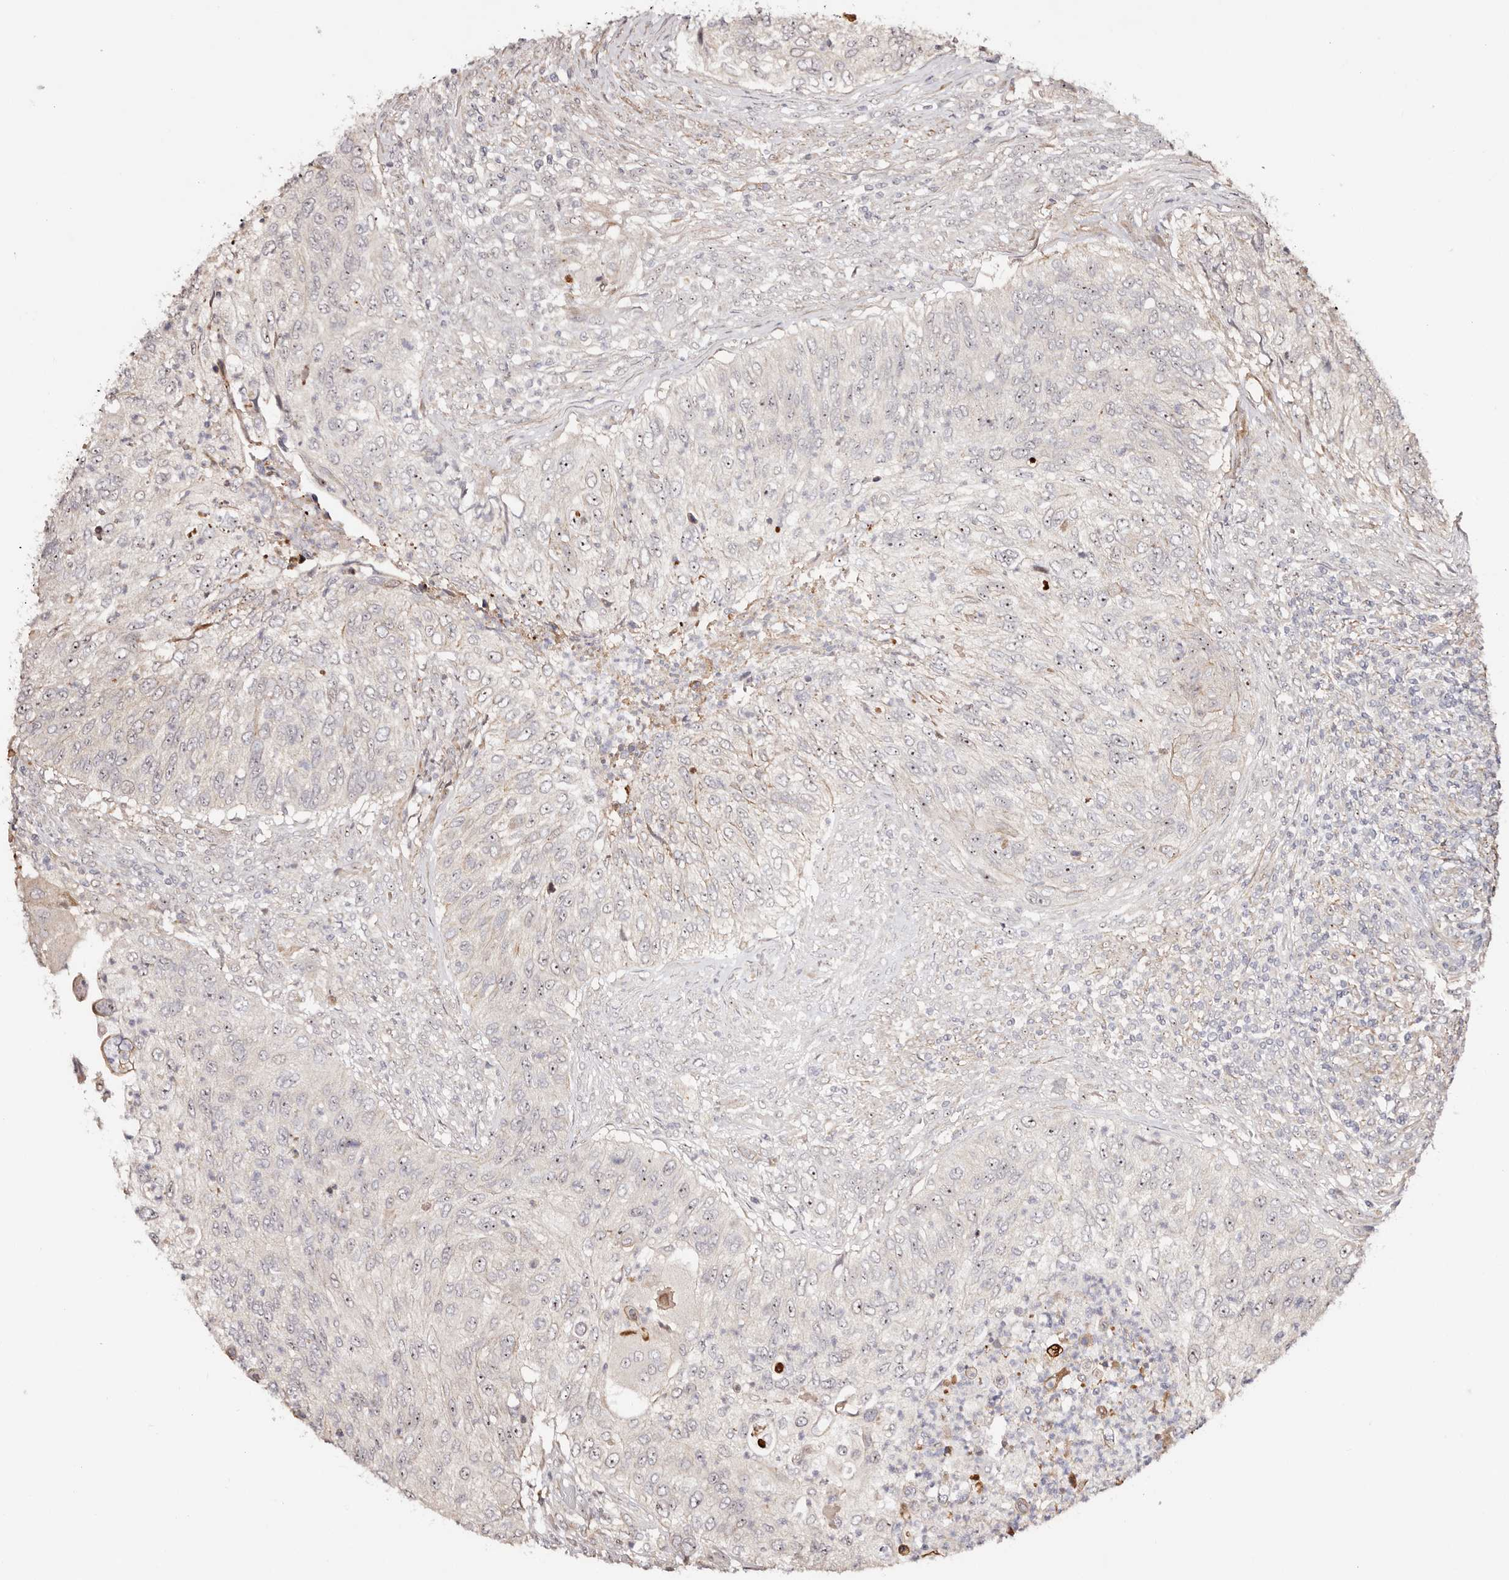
{"staining": {"intensity": "weak", "quantity": "<25%", "location": "nuclear"}, "tissue": "urothelial cancer", "cell_type": "Tumor cells", "image_type": "cancer", "snomed": [{"axis": "morphology", "description": "Urothelial carcinoma, High grade"}, {"axis": "topography", "description": "Urinary bladder"}], "caption": "An immunohistochemistry (IHC) image of urothelial cancer is shown. There is no staining in tumor cells of urothelial cancer.", "gene": "ODF2L", "patient": {"sex": "female", "age": 60}}